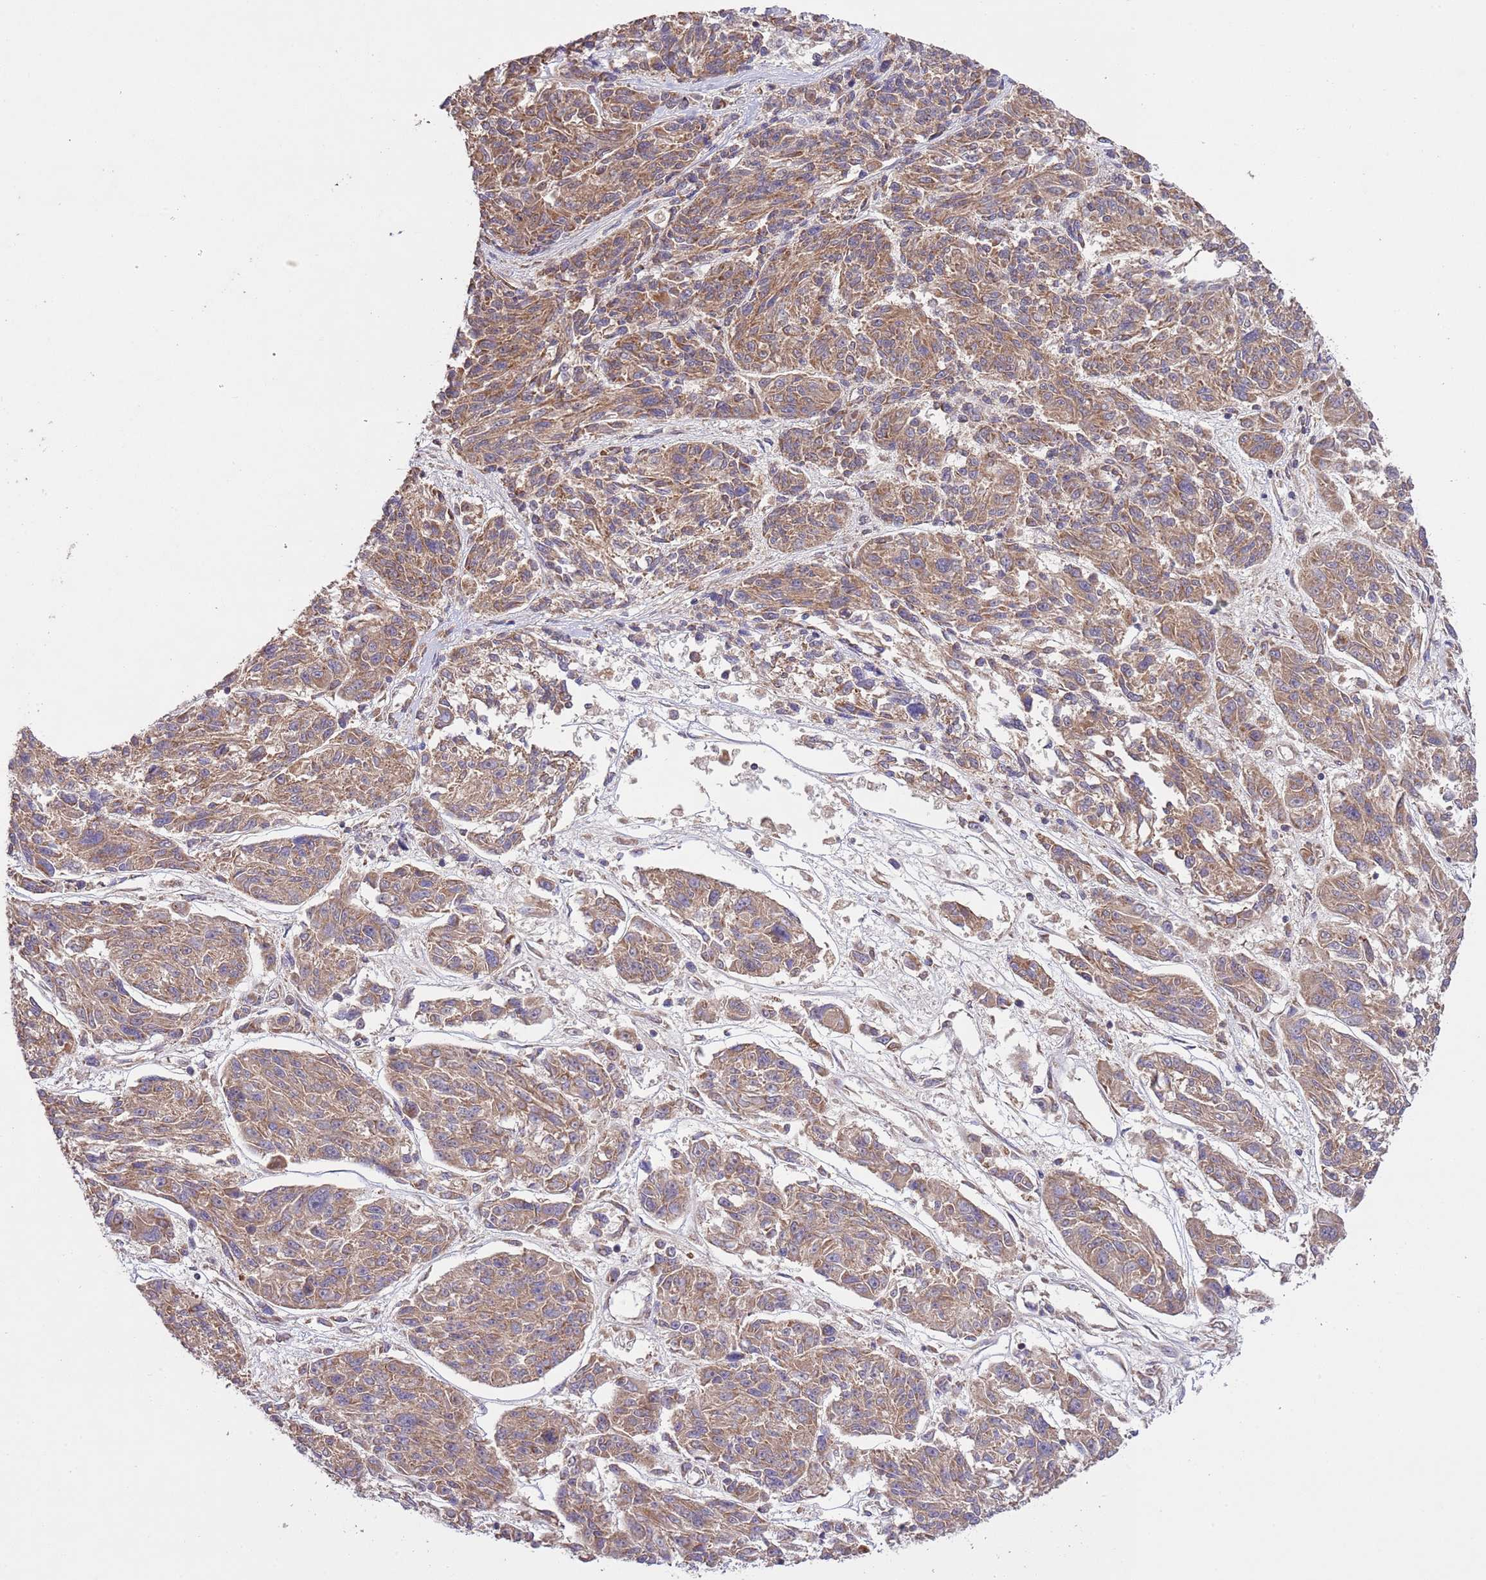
{"staining": {"intensity": "moderate", "quantity": ">75%", "location": "cytoplasmic/membranous"}, "tissue": "melanoma", "cell_type": "Tumor cells", "image_type": "cancer", "snomed": [{"axis": "morphology", "description": "Malignant melanoma, NOS"}, {"axis": "topography", "description": "Skin"}], "caption": "About >75% of tumor cells in melanoma exhibit moderate cytoplasmic/membranous protein expression as visualized by brown immunohistochemical staining.", "gene": "MFNG", "patient": {"sex": "male", "age": 53}}